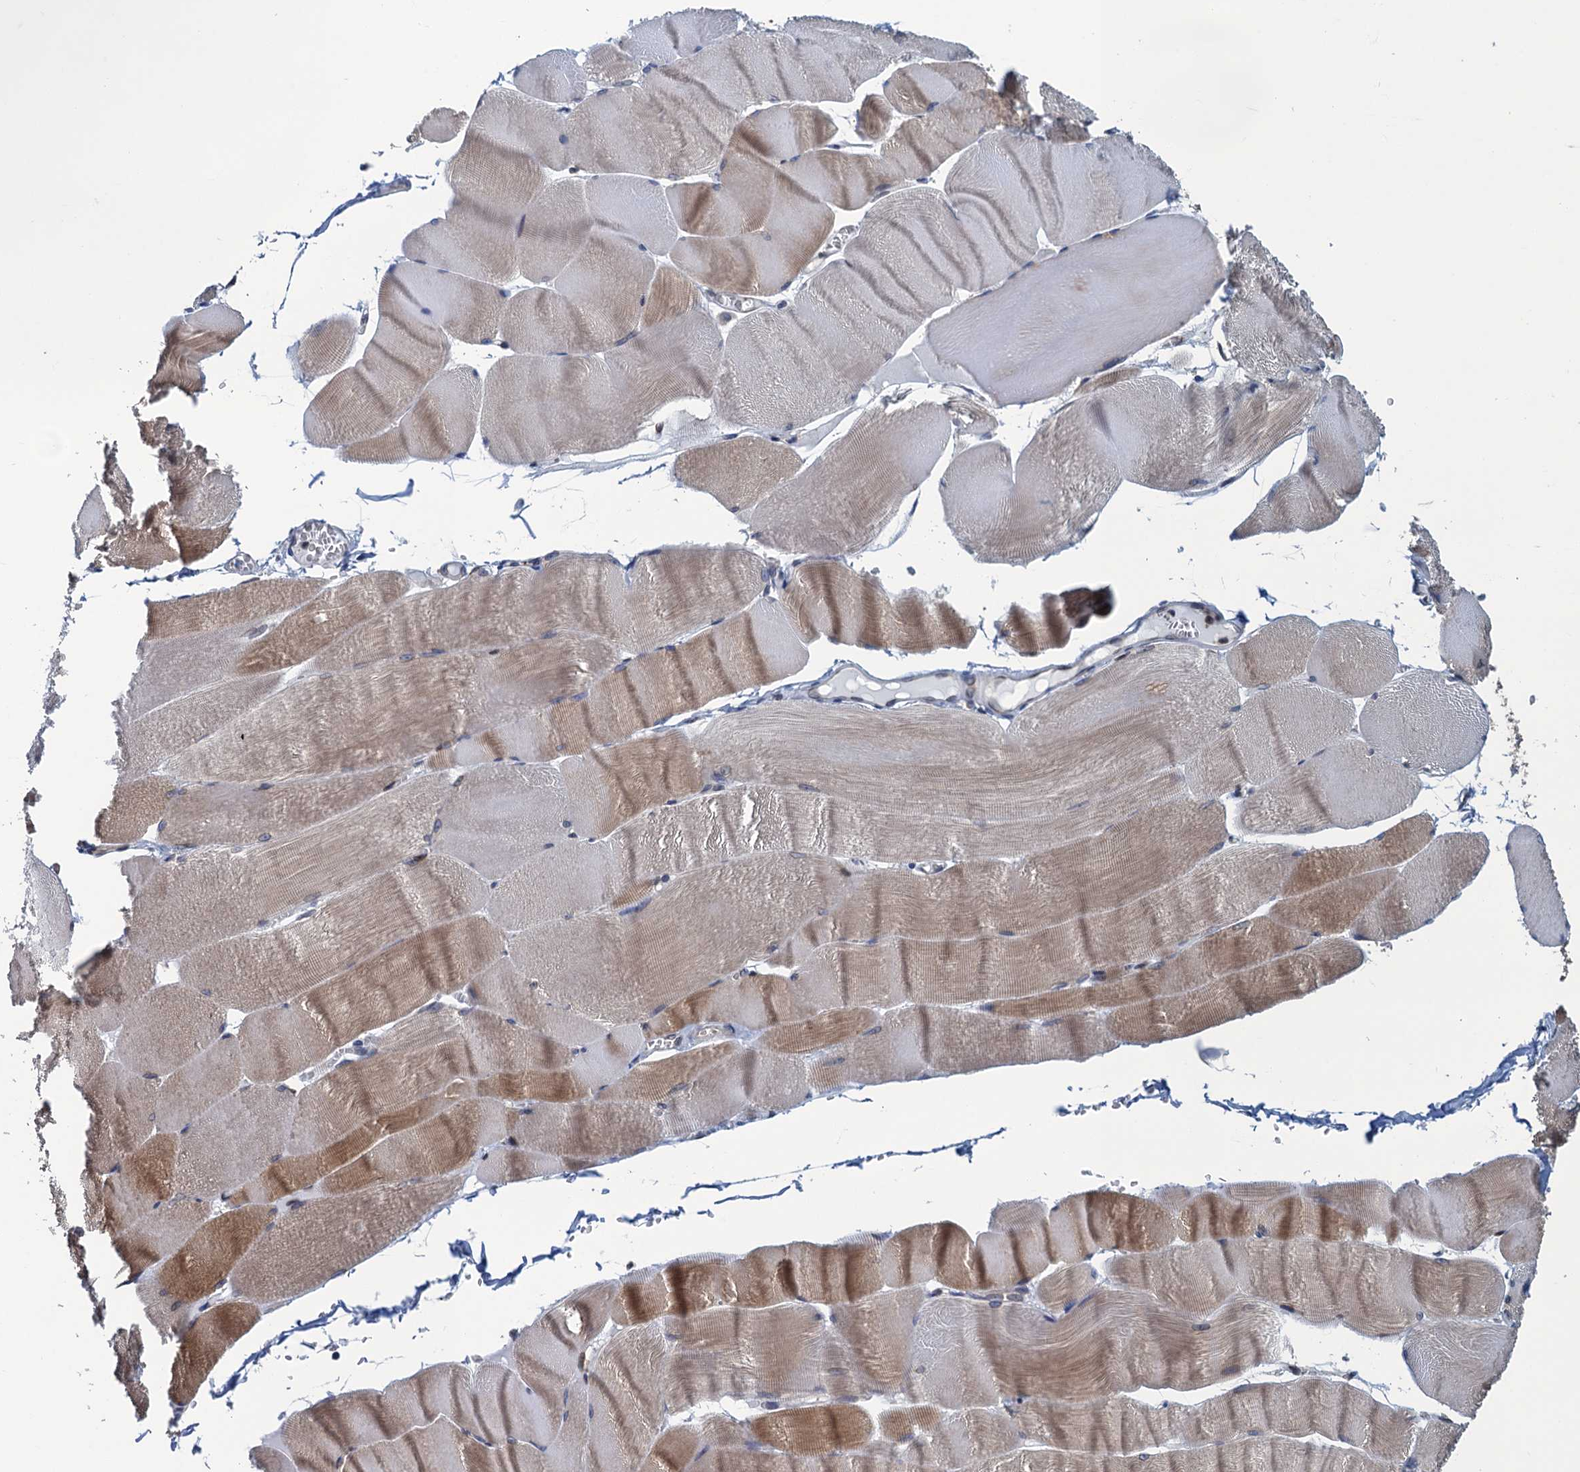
{"staining": {"intensity": "moderate", "quantity": "25%-75%", "location": "cytoplasmic/membranous"}, "tissue": "skeletal muscle", "cell_type": "Myocytes", "image_type": "normal", "snomed": [{"axis": "morphology", "description": "Normal tissue, NOS"}, {"axis": "morphology", "description": "Basal cell carcinoma"}, {"axis": "topography", "description": "Skeletal muscle"}], "caption": "An IHC histopathology image of unremarkable tissue is shown. Protein staining in brown shows moderate cytoplasmic/membranous positivity in skeletal muscle within myocytes.", "gene": "TMEM205", "patient": {"sex": "female", "age": 64}}